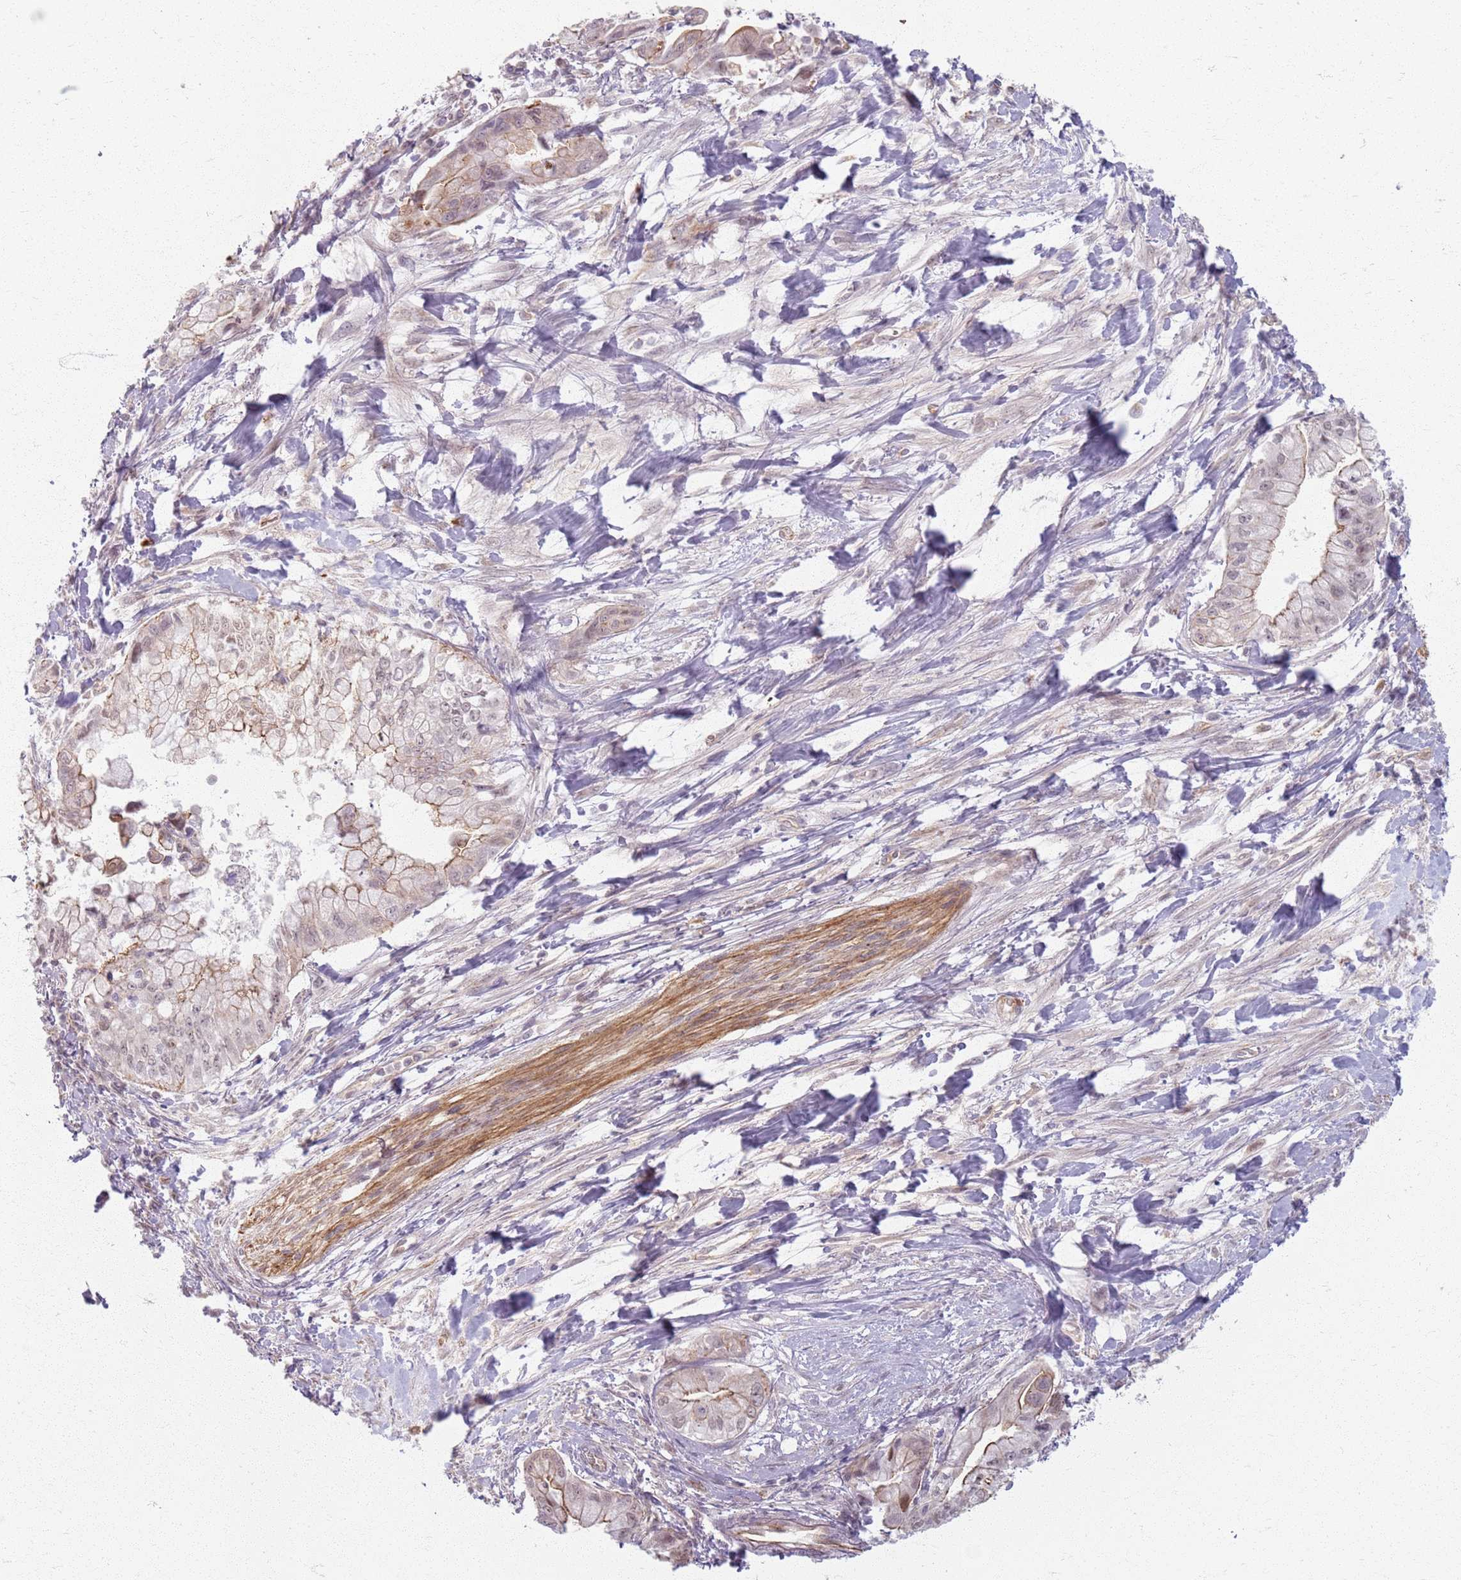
{"staining": {"intensity": "weak", "quantity": "25%-75%", "location": "cytoplasmic/membranous,nuclear"}, "tissue": "pancreatic cancer", "cell_type": "Tumor cells", "image_type": "cancer", "snomed": [{"axis": "morphology", "description": "Adenocarcinoma, NOS"}, {"axis": "topography", "description": "Pancreas"}], "caption": "Weak cytoplasmic/membranous and nuclear staining is present in approximately 25%-75% of tumor cells in adenocarcinoma (pancreatic).", "gene": "KCNA5", "patient": {"sex": "male", "age": 48}}